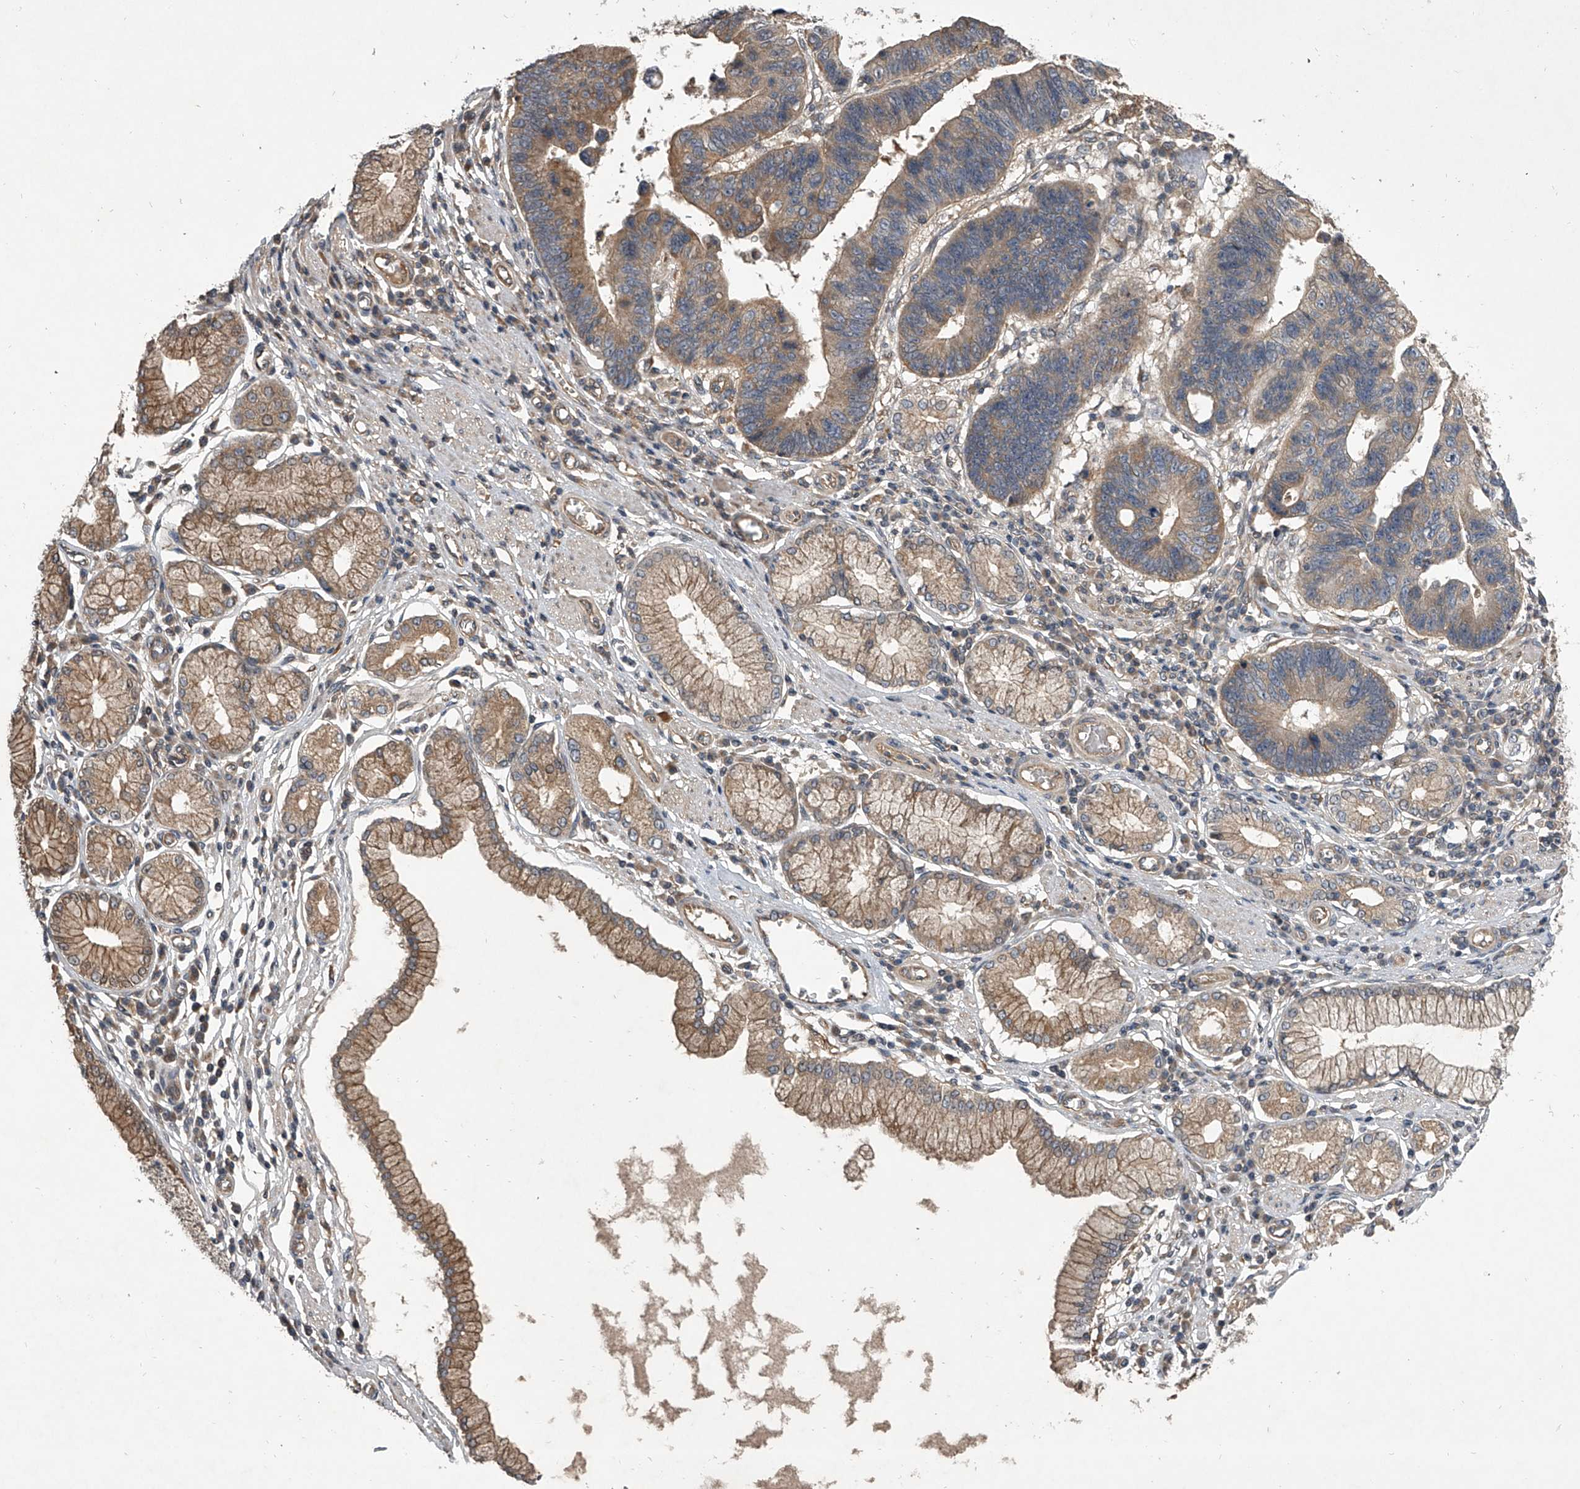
{"staining": {"intensity": "moderate", "quantity": "25%-75%", "location": "cytoplasmic/membranous"}, "tissue": "stomach cancer", "cell_type": "Tumor cells", "image_type": "cancer", "snomed": [{"axis": "morphology", "description": "Adenocarcinoma, NOS"}, {"axis": "topography", "description": "Stomach"}], "caption": "DAB immunohistochemical staining of stomach cancer (adenocarcinoma) shows moderate cytoplasmic/membranous protein staining in approximately 25%-75% of tumor cells.", "gene": "NFS1", "patient": {"sex": "male", "age": 59}}